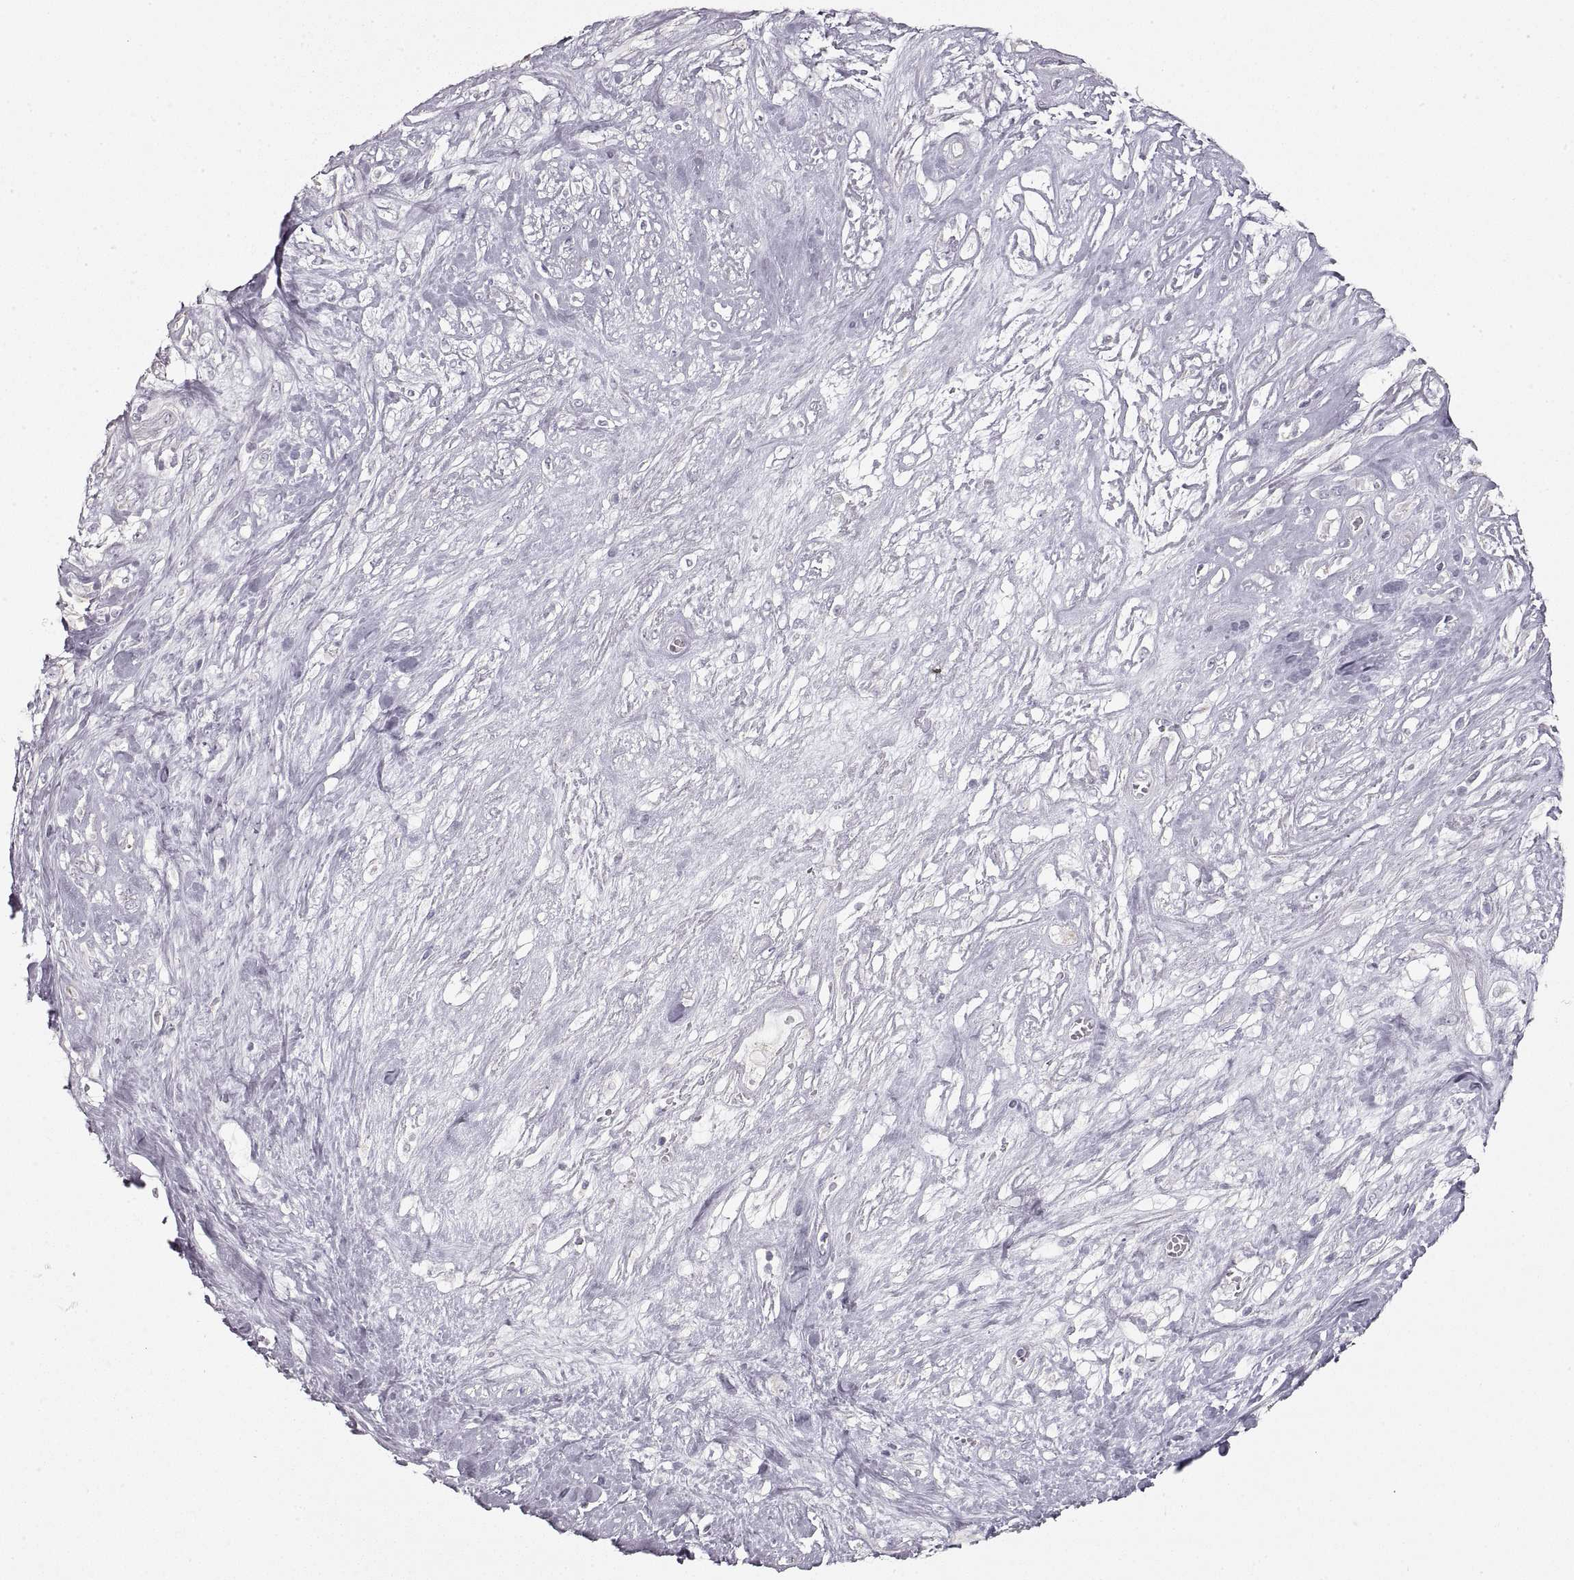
{"staining": {"intensity": "negative", "quantity": "none", "location": "none"}, "tissue": "melanoma", "cell_type": "Tumor cells", "image_type": "cancer", "snomed": [{"axis": "morphology", "description": "Malignant melanoma, NOS"}, {"axis": "topography", "description": "Skin"}], "caption": "A high-resolution micrograph shows immunohistochemistry (IHC) staining of melanoma, which exhibits no significant staining in tumor cells. The staining was performed using DAB (3,3'-diaminobenzidine) to visualize the protein expression in brown, while the nuclei were stained in blue with hematoxylin (Magnification: 20x).", "gene": "ZP3", "patient": {"sex": "female", "age": 91}}